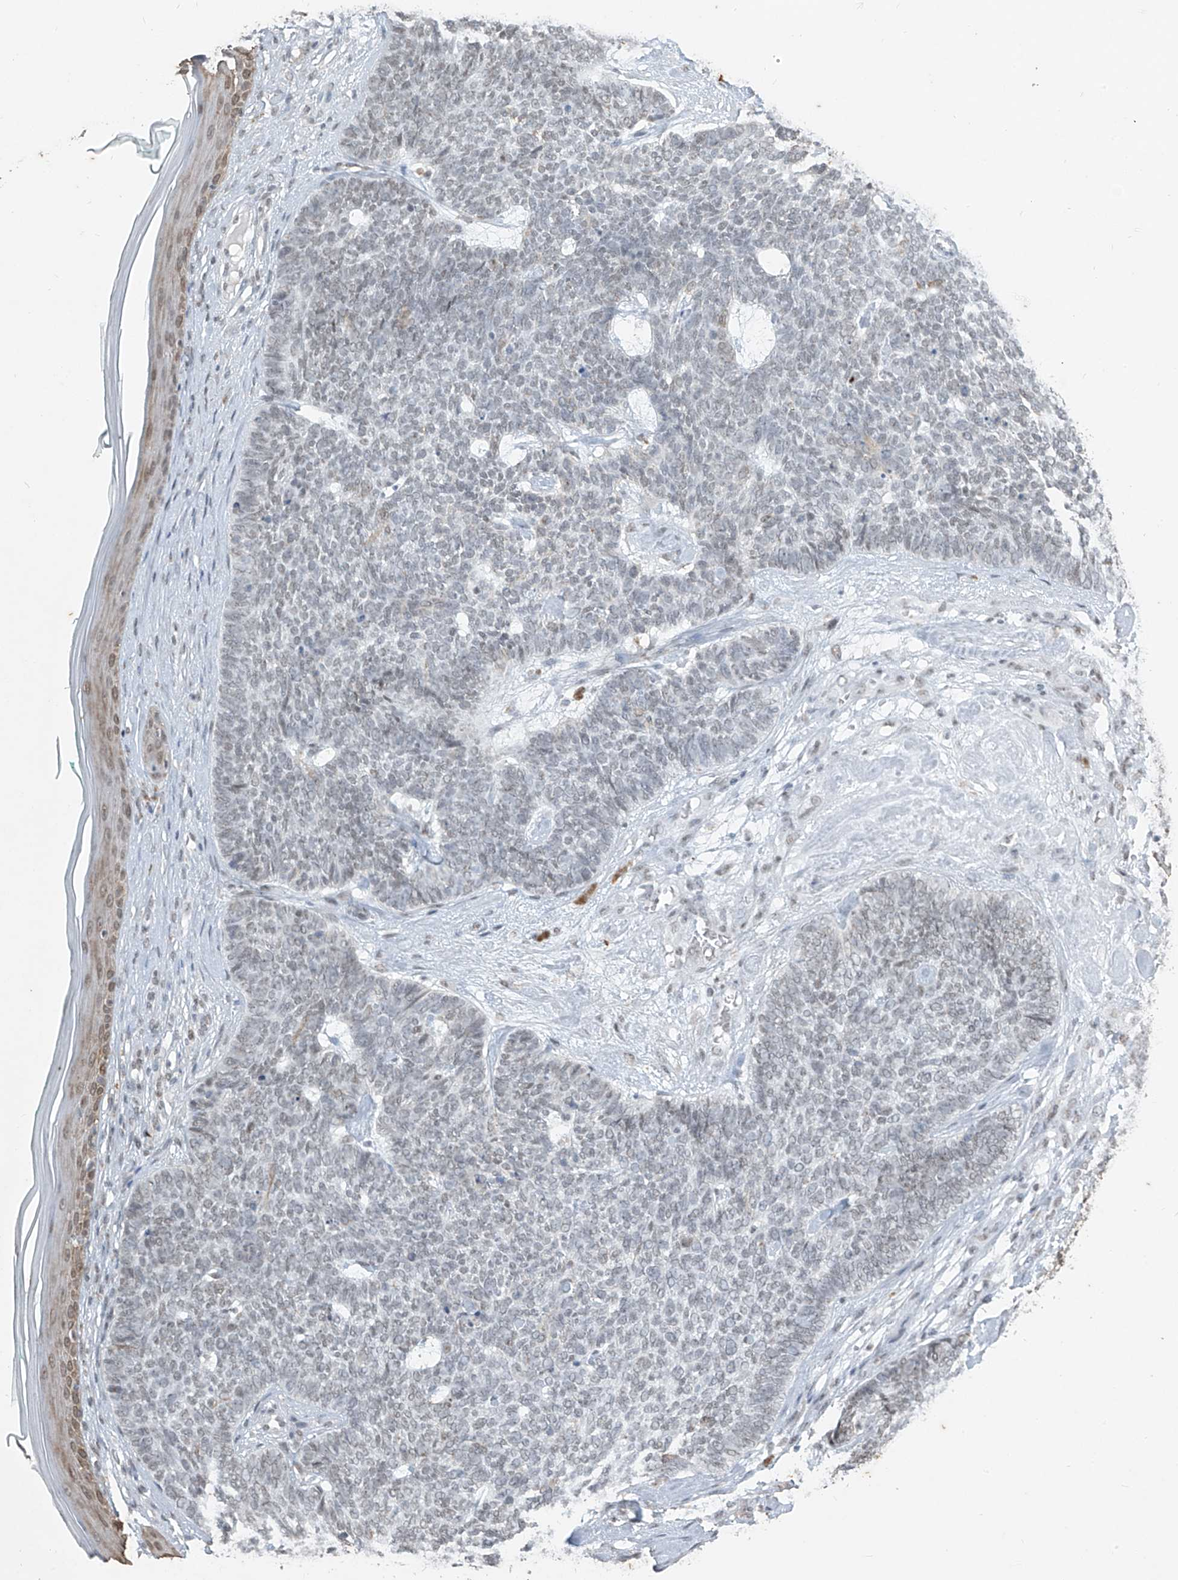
{"staining": {"intensity": "negative", "quantity": "none", "location": "none"}, "tissue": "skin cancer", "cell_type": "Tumor cells", "image_type": "cancer", "snomed": [{"axis": "morphology", "description": "Basal cell carcinoma"}, {"axis": "topography", "description": "Skin"}], "caption": "Tumor cells are negative for brown protein staining in skin basal cell carcinoma.", "gene": "TFEC", "patient": {"sex": "female", "age": 84}}